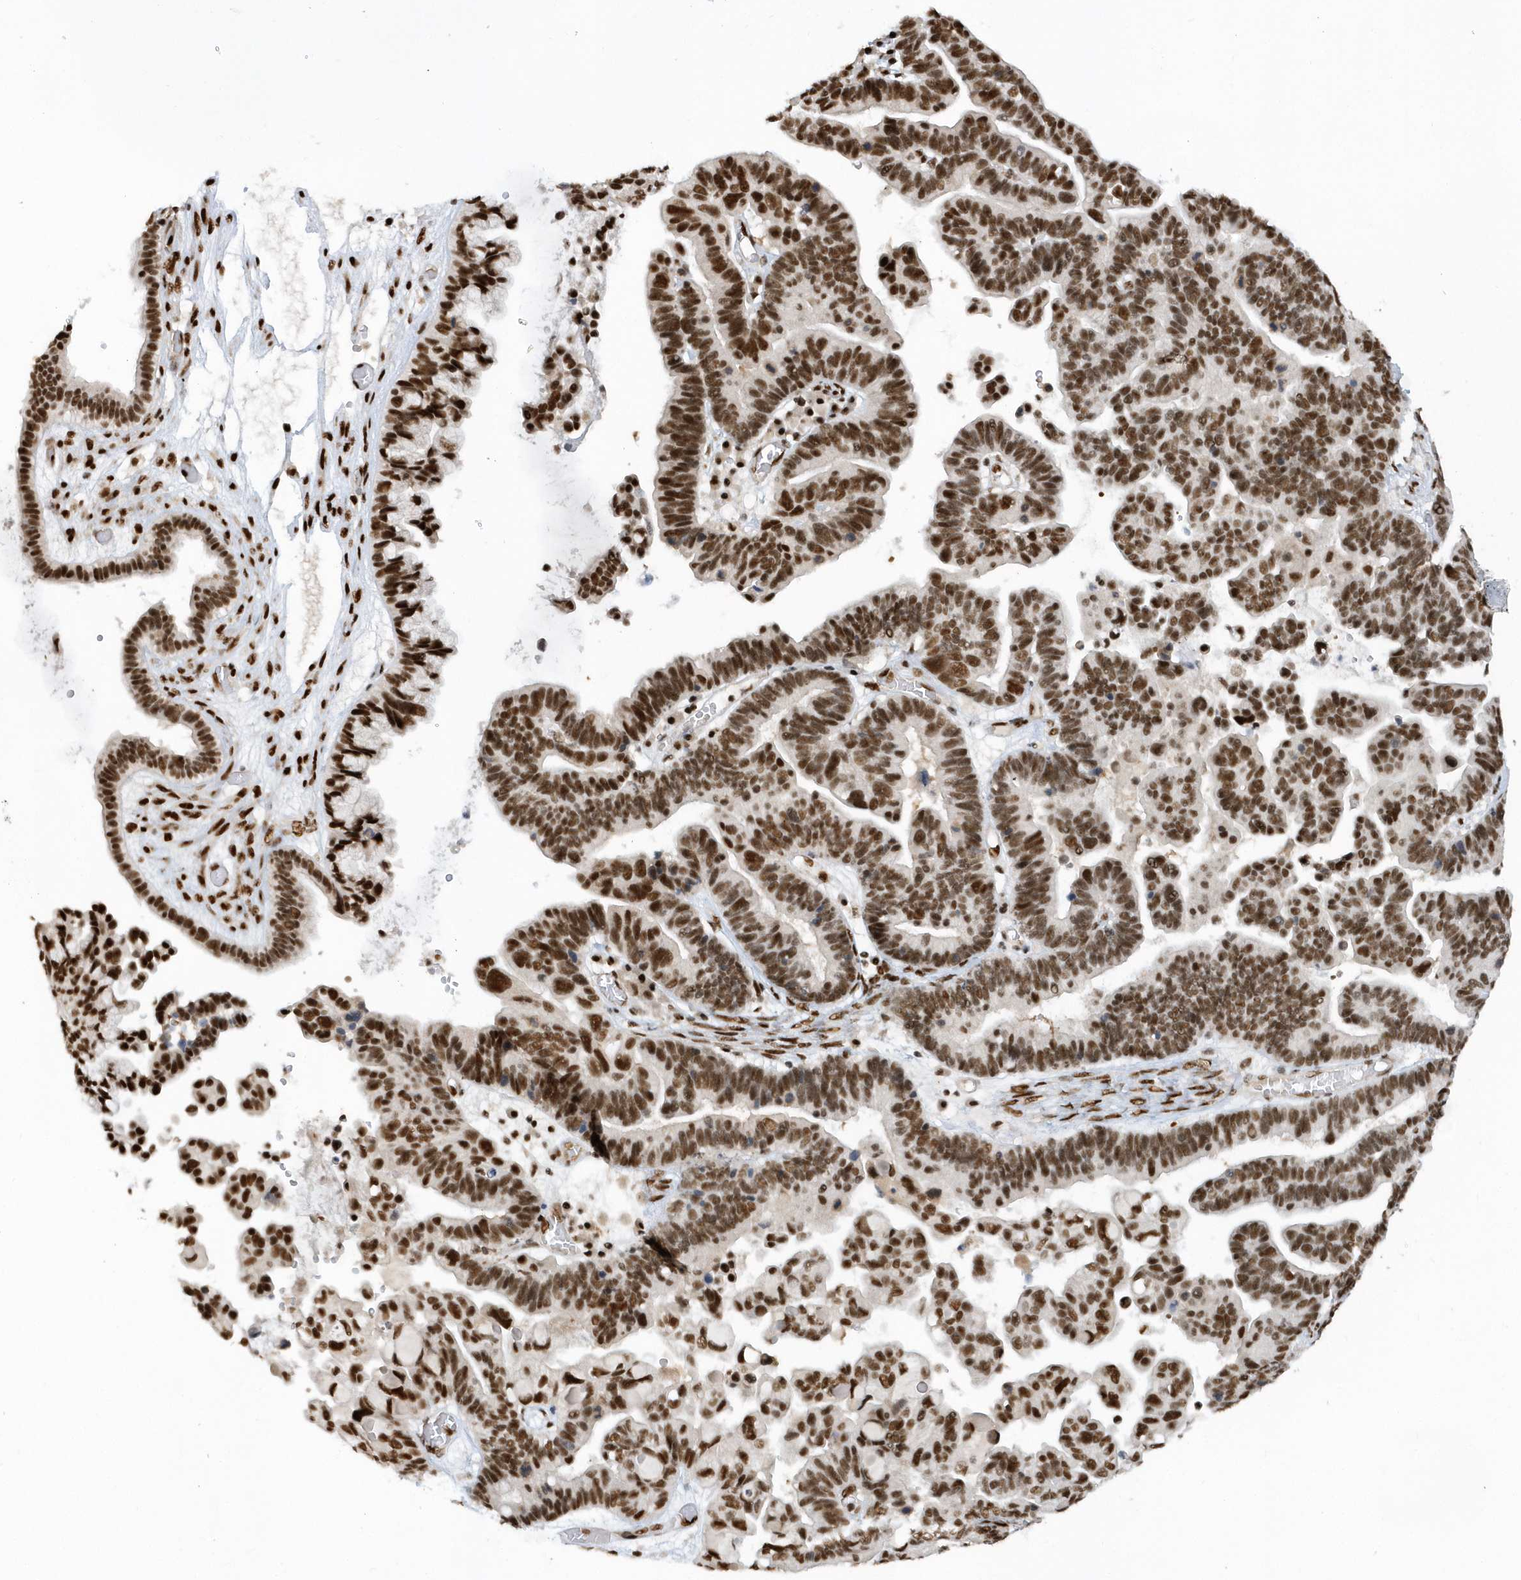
{"staining": {"intensity": "strong", "quantity": ">75%", "location": "nuclear"}, "tissue": "ovarian cancer", "cell_type": "Tumor cells", "image_type": "cancer", "snomed": [{"axis": "morphology", "description": "Cystadenocarcinoma, serous, NOS"}, {"axis": "topography", "description": "Ovary"}], "caption": "Serous cystadenocarcinoma (ovarian) stained with a protein marker demonstrates strong staining in tumor cells.", "gene": "SEPHS1", "patient": {"sex": "female", "age": 56}}